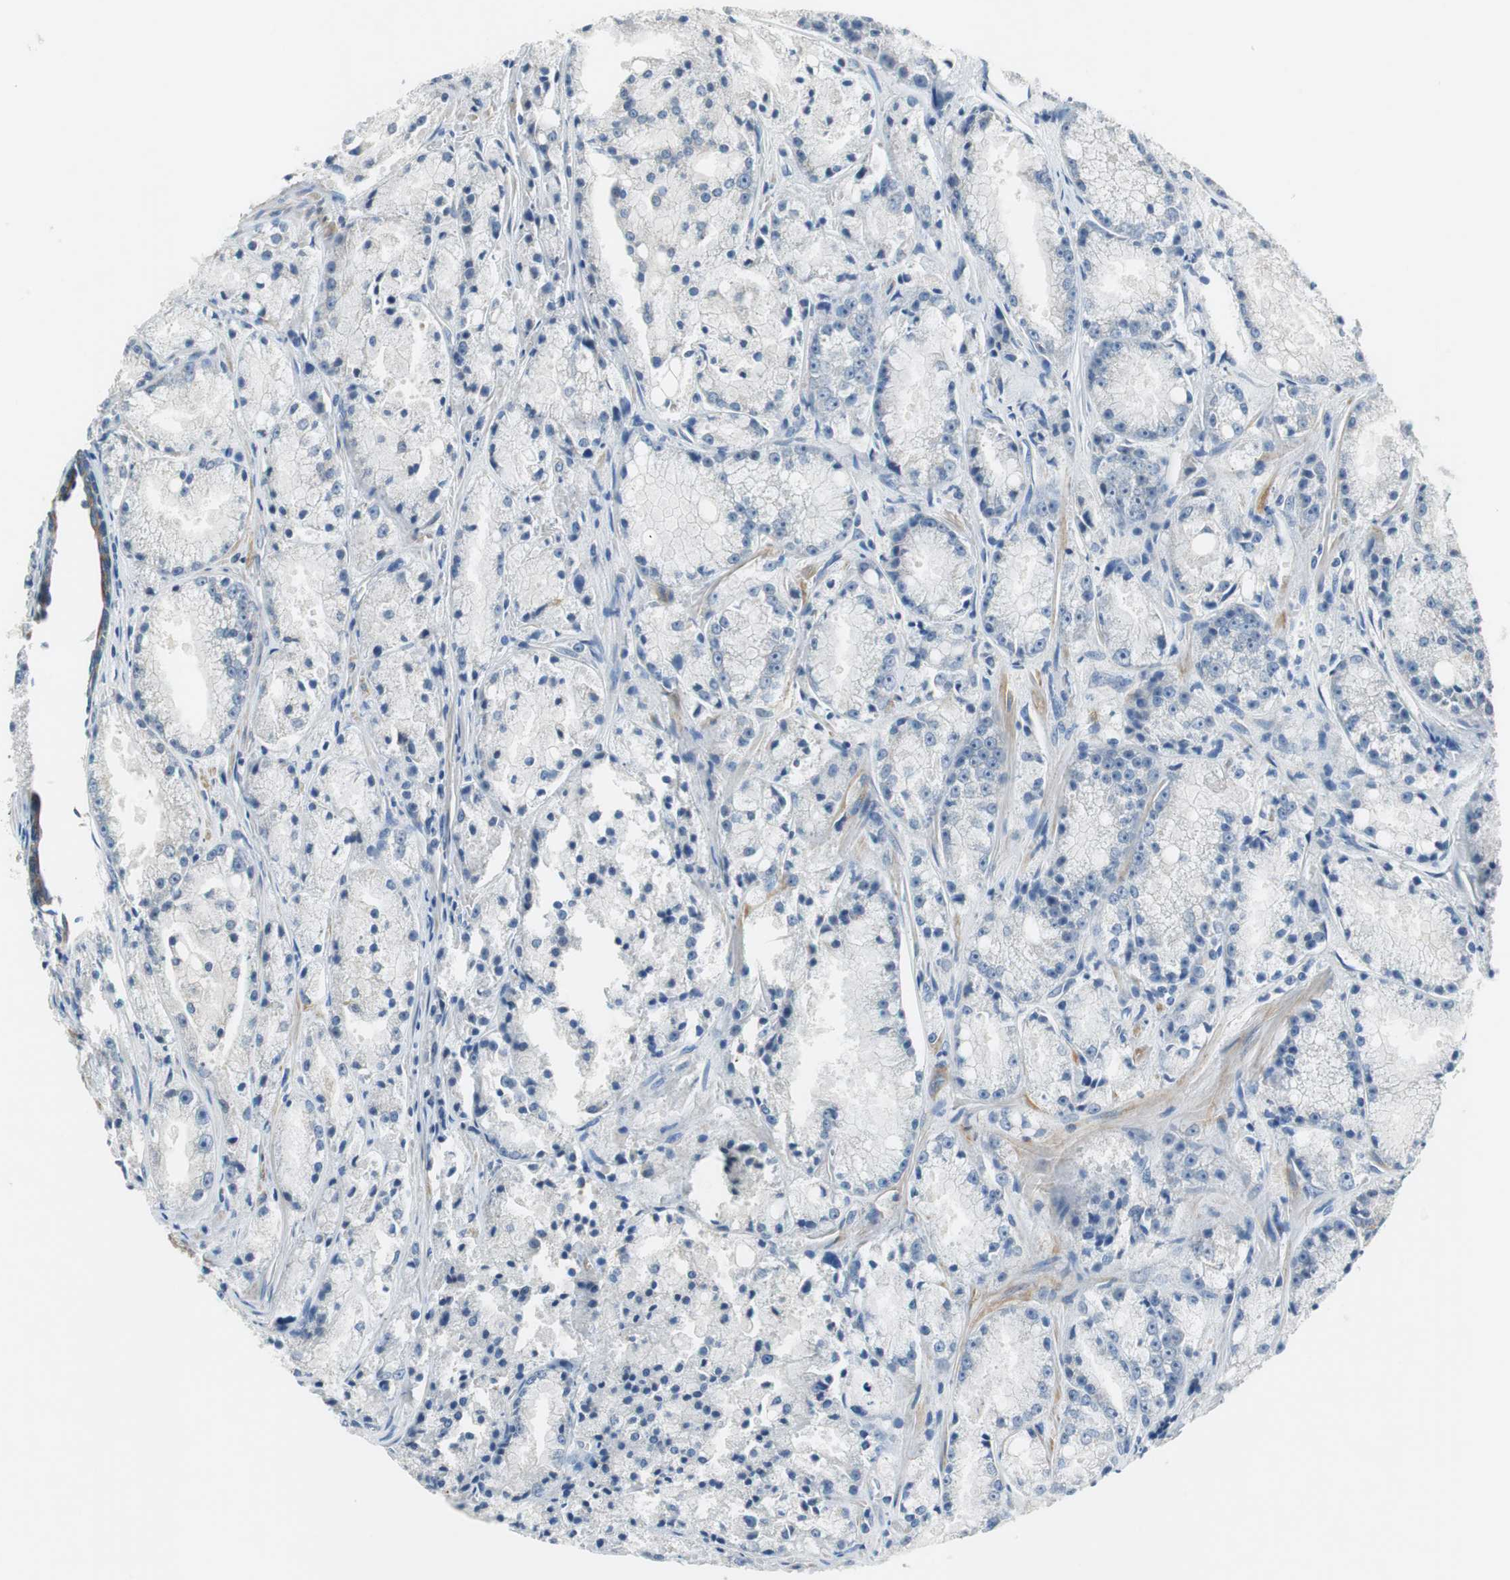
{"staining": {"intensity": "negative", "quantity": "none", "location": "none"}, "tissue": "prostate cancer", "cell_type": "Tumor cells", "image_type": "cancer", "snomed": [{"axis": "morphology", "description": "Adenocarcinoma, Low grade"}, {"axis": "topography", "description": "Prostate"}], "caption": "High magnification brightfield microscopy of prostate cancer stained with DAB (brown) and counterstained with hematoxylin (blue): tumor cells show no significant staining.", "gene": "FADS2", "patient": {"sex": "male", "age": 64}}